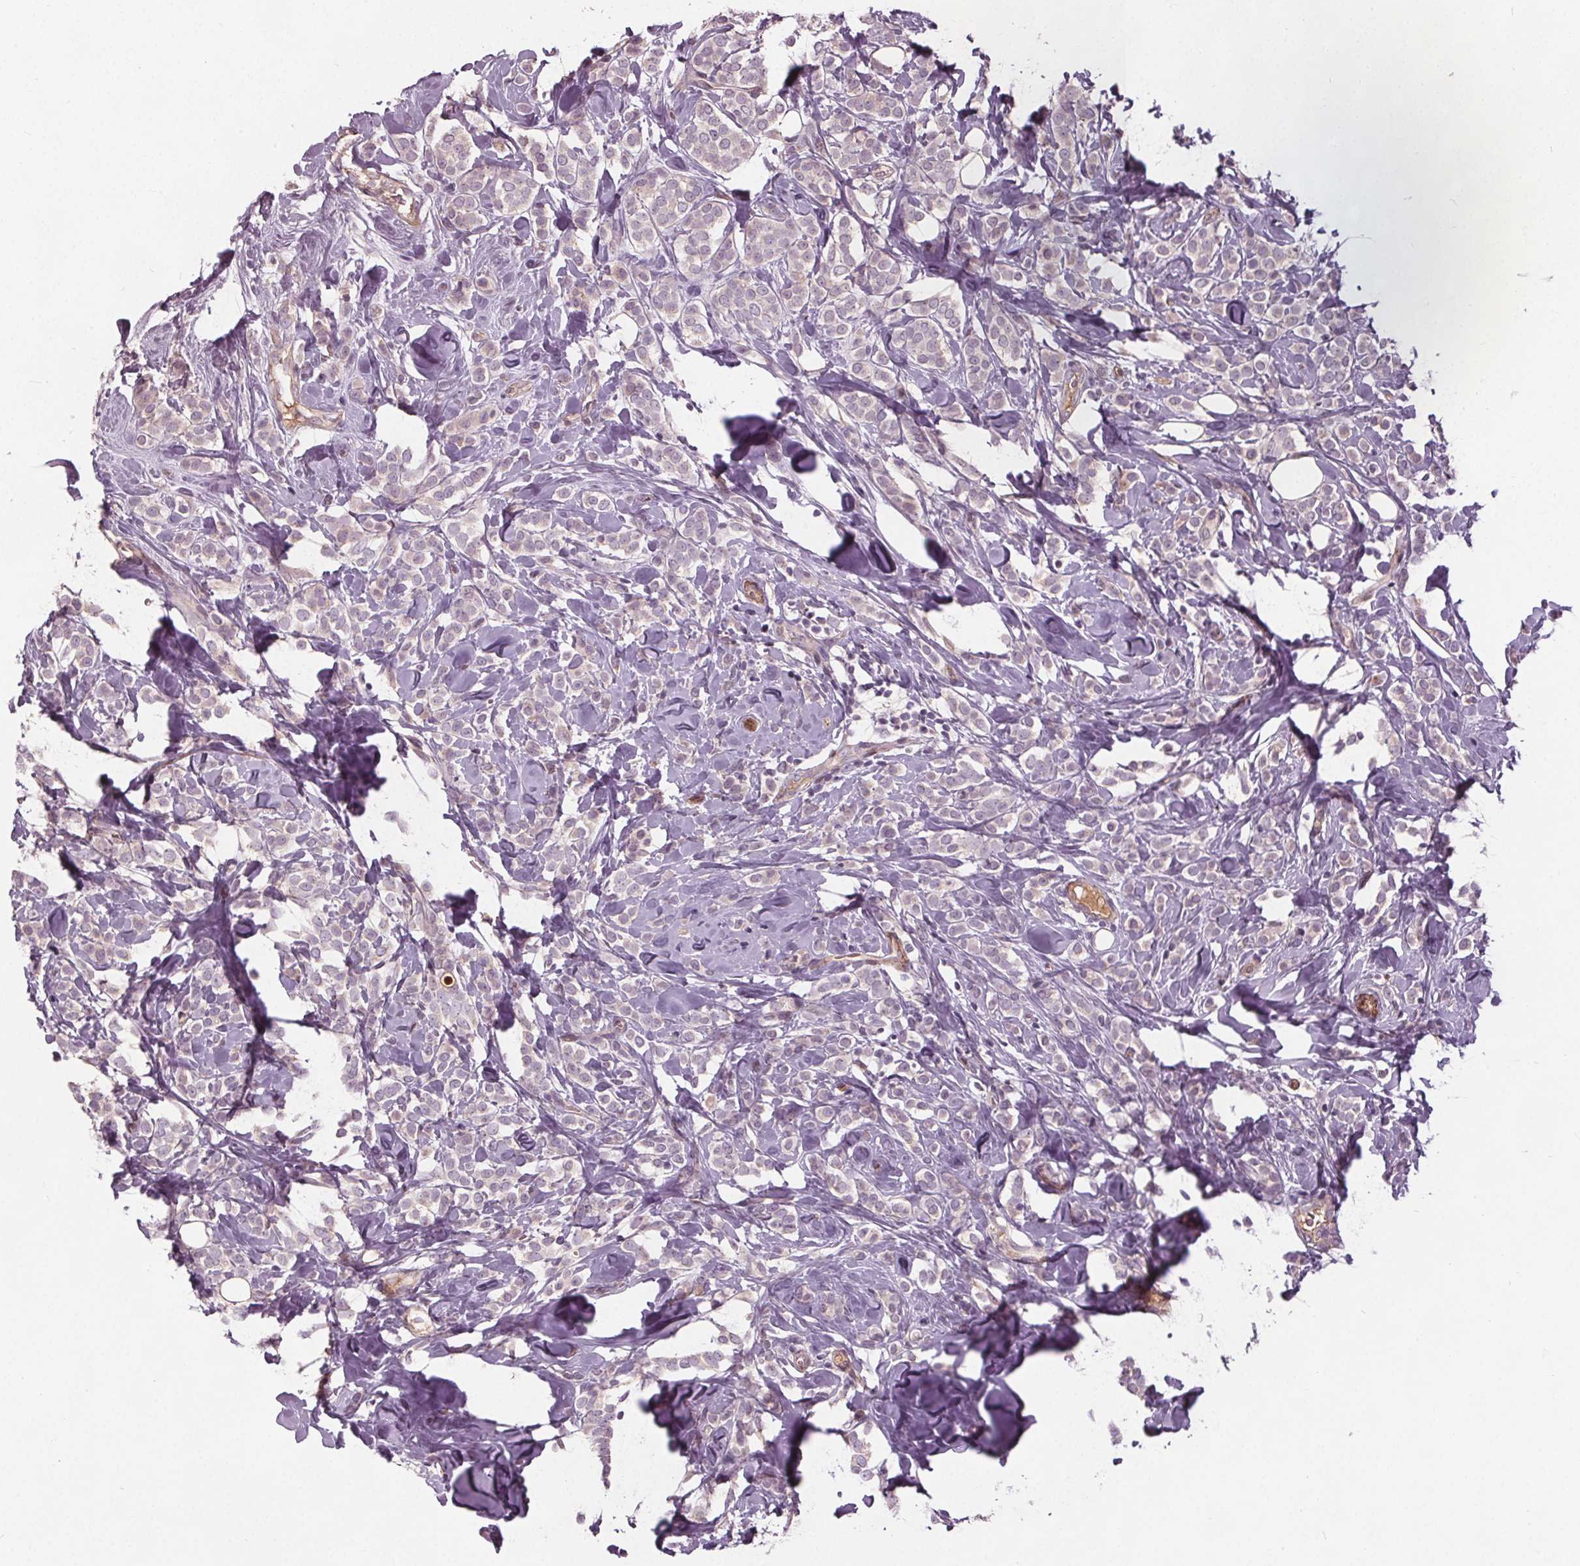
{"staining": {"intensity": "negative", "quantity": "none", "location": "none"}, "tissue": "breast cancer", "cell_type": "Tumor cells", "image_type": "cancer", "snomed": [{"axis": "morphology", "description": "Lobular carcinoma"}, {"axis": "topography", "description": "Breast"}], "caption": "Lobular carcinoma (breast) was stained to show a protein in brown. There is no significant positivity in tumor cells. (Brightfield microscopy of DAB IHC at high magnification).", "gene": "PDGFD", "patient": {"sex": "female", "age": 49}}